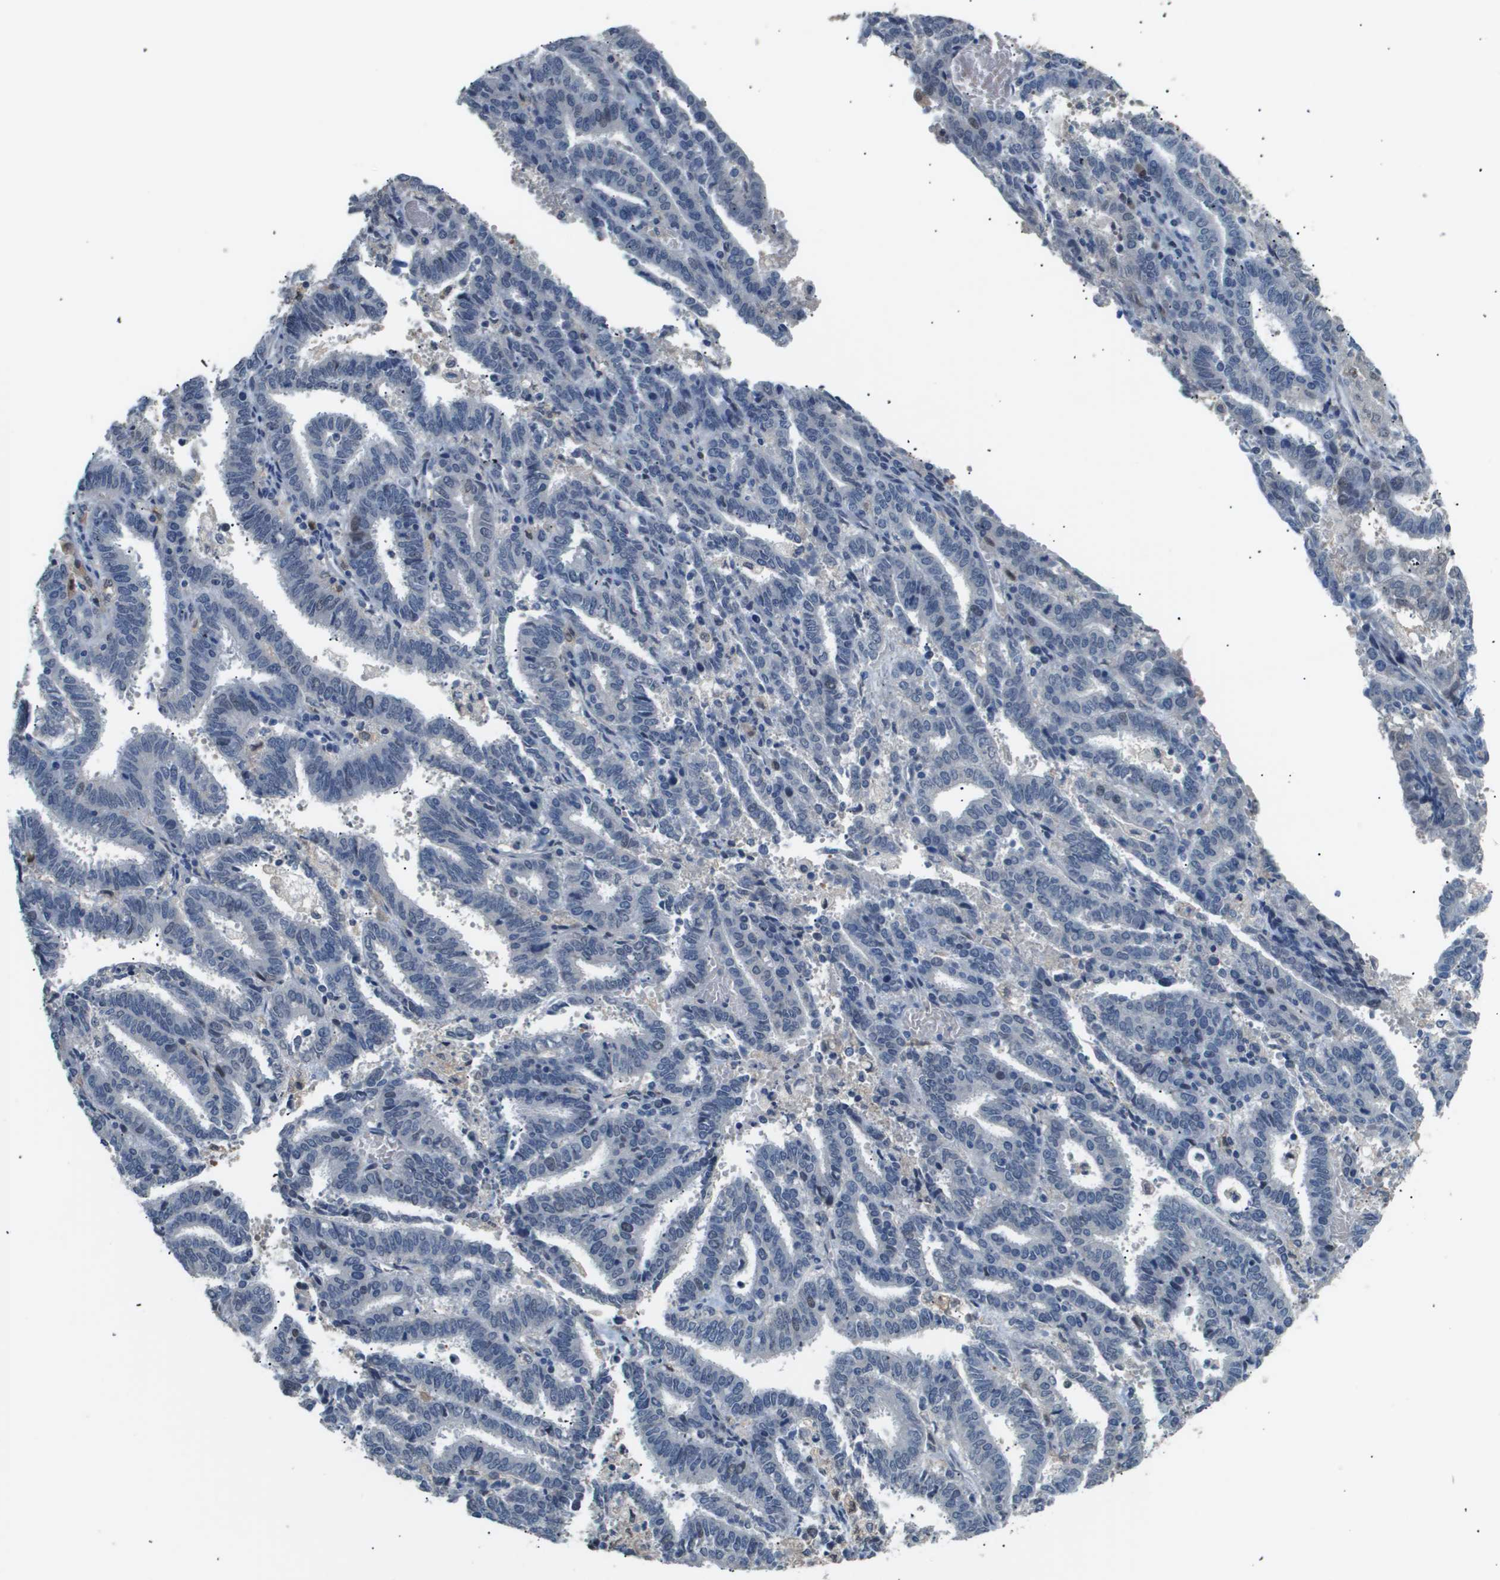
{"staining": {"intensity": "negative", "quantity": "none", "location": "none"}, "tissue": "endometrial cancer", "cell_type": "Tumor cells", "image_type": "cancer", "snomed": [{"axis": "morphology", "description": "Adenocarcinoma, NOS"}, {"axis": "topography", "description": "Uterus"}], "caption": "Tumor cells show no significant protein expression in adenocarcinoma (endometrial).", "gene": "AKR1A1", "patient": {"sex": "female", "age": 83}}